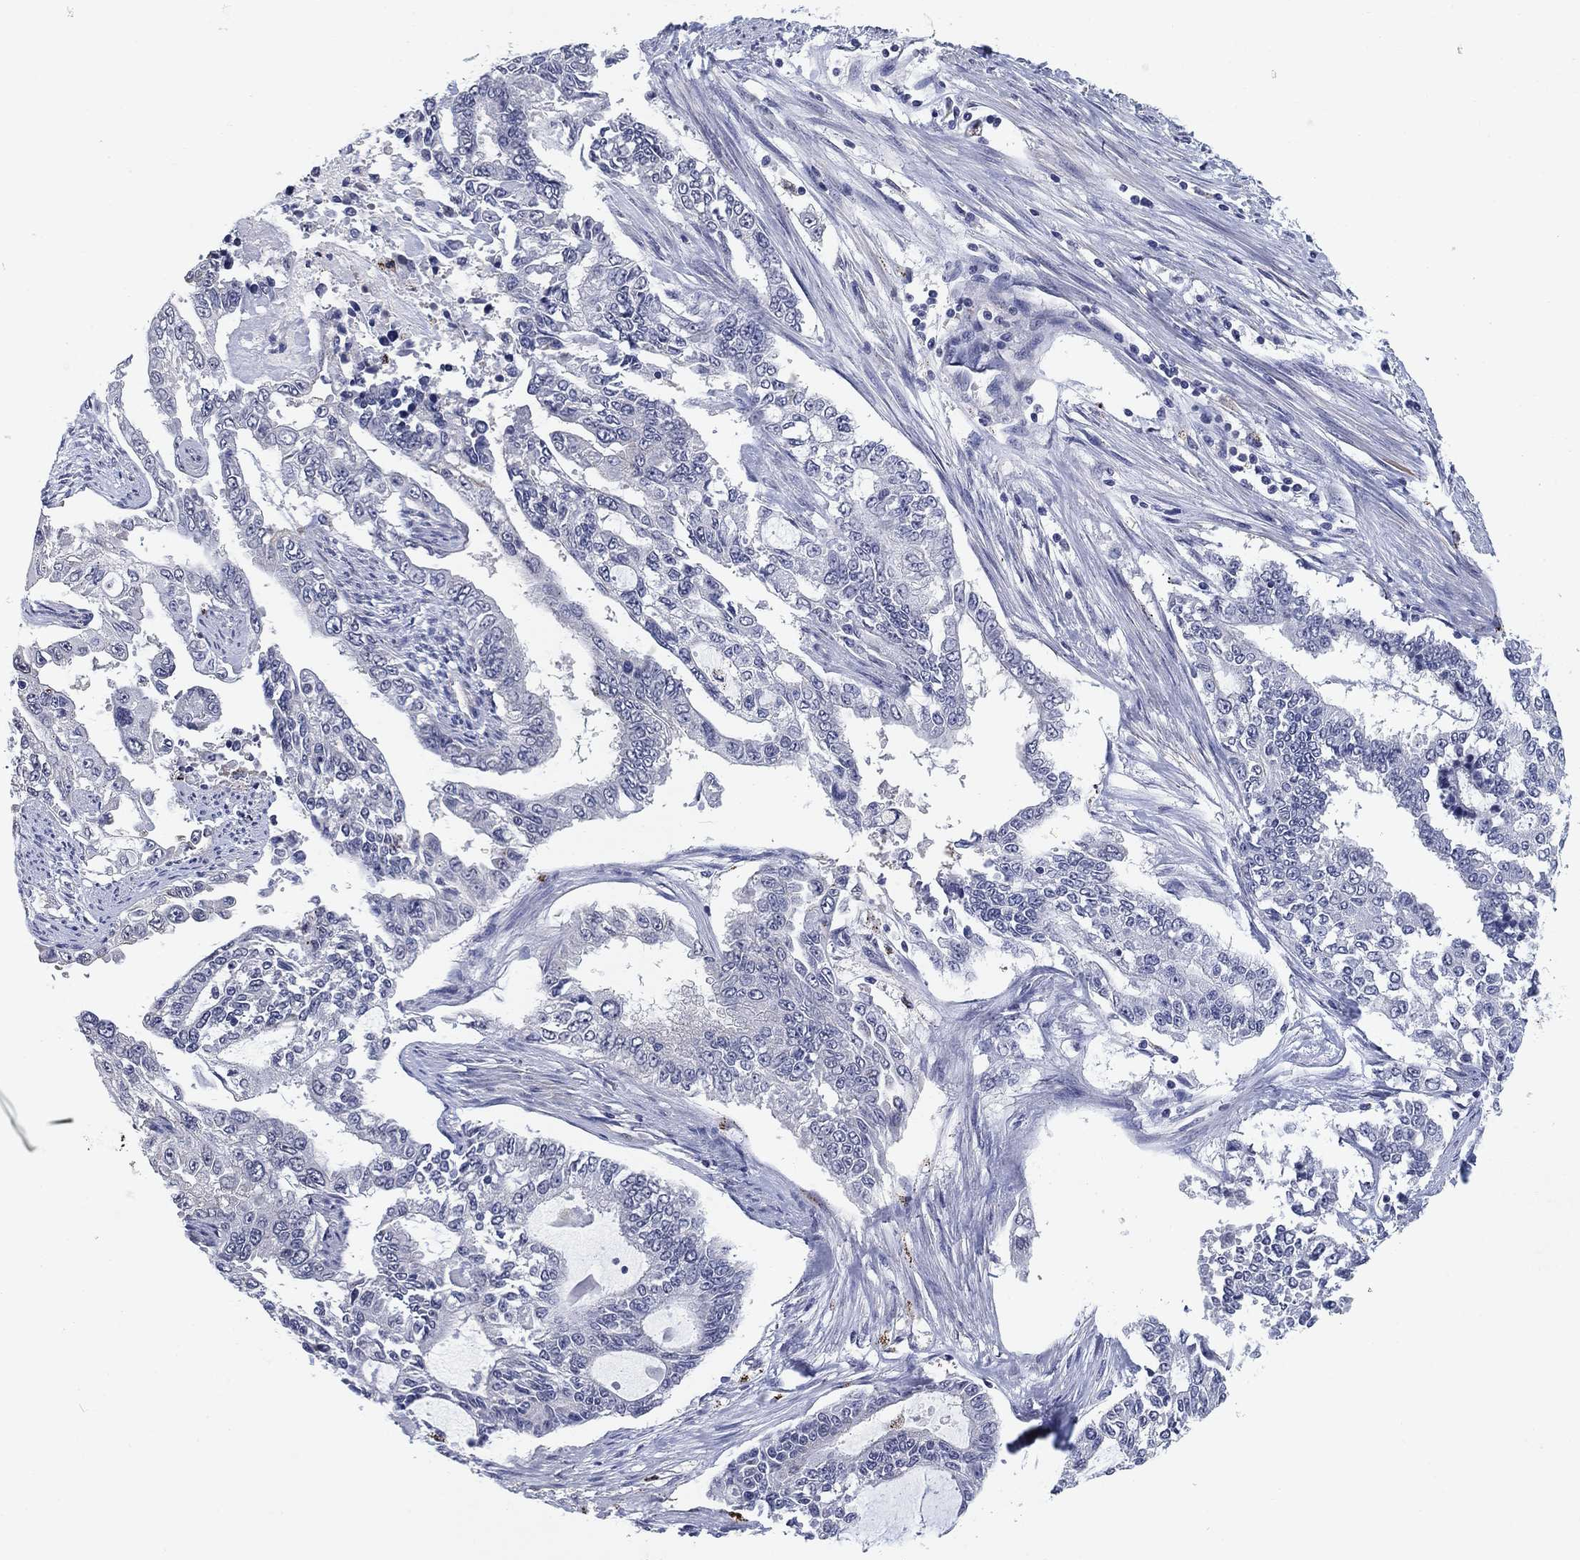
{"staining": {"intensity": "negative", "quantity": "none", "location": "none"}, "tissue": "endometrial cancer", "cell_type": "Tumor cells", "image_type": "cancer", "snomed": [{"axis": "morphology", "description": "Adenocarcinoma, NOS"}, {"axis": "topography", "description": "Uterus"}], "caption": "Immunohistochemistry micrograph of adenocarcinoma (endometrial) stained for a protein (brown), which shows no expression in tumor cells.", "gene": "OTUB2", "patient": {"sex": "female", "age": 59}}